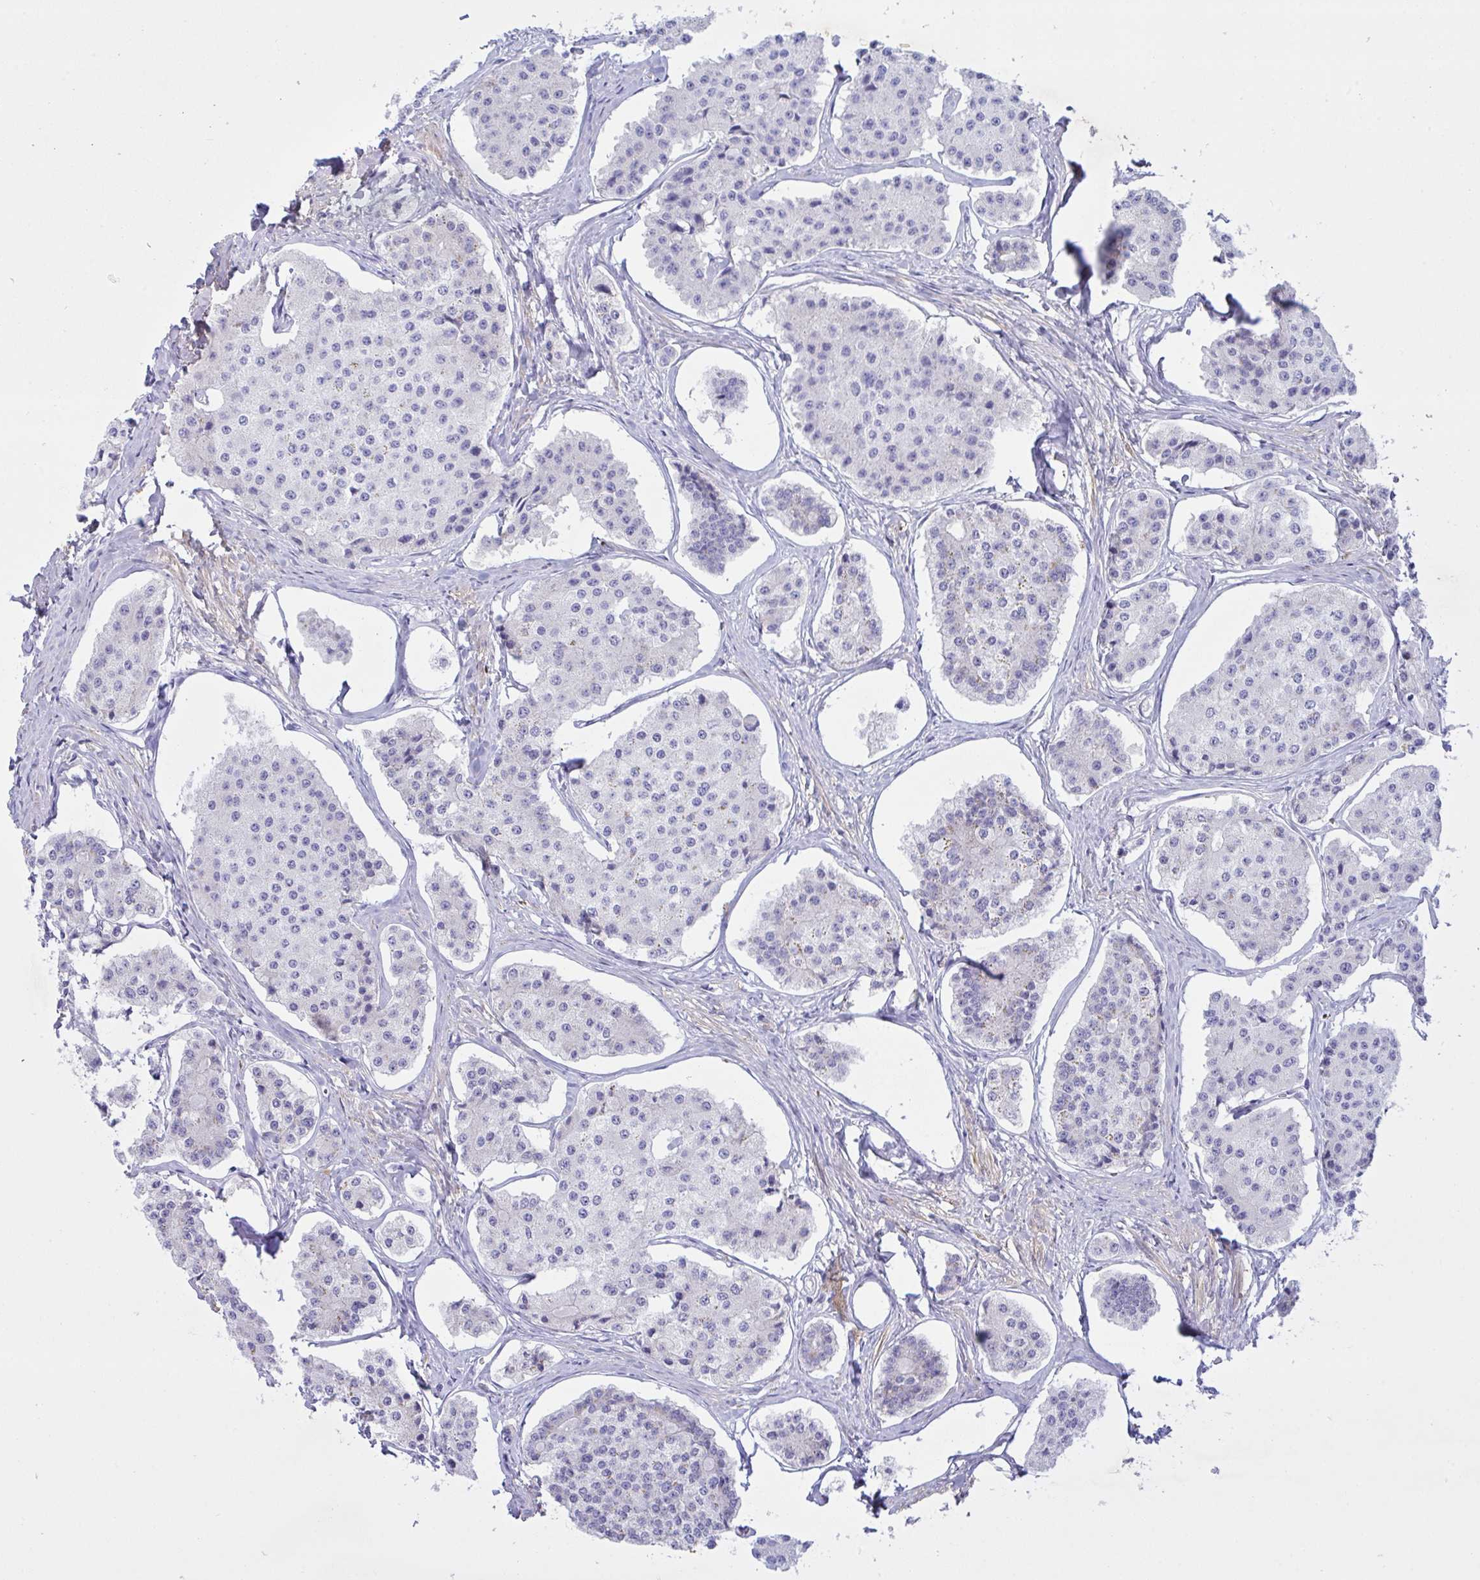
{"staining": {"intensity": "negative", "quantity": "none", "location": "none"}, "tissue": "carcinoid", "cell_type": "Tumor cells", "image_type": "cancer", "snomed": [{"axis": "morphology", "description": "Carcinoid, malignant, NOS"}, {"axis": "topography", "description": "Small intestine"}], "caption": "Immunohistochemistry micrograph of neoplastic tissue: carcinoid stained with DAB exhibits no significant protein staining in tumor cells. The staining was performed using DAB to visualize the protein expression in brown, while the nuclei were stained in blue with hematoxylin (Magnification: 20x).", "gene": "FAM86B1", "patient": {"sex": "female", "age": 65}}